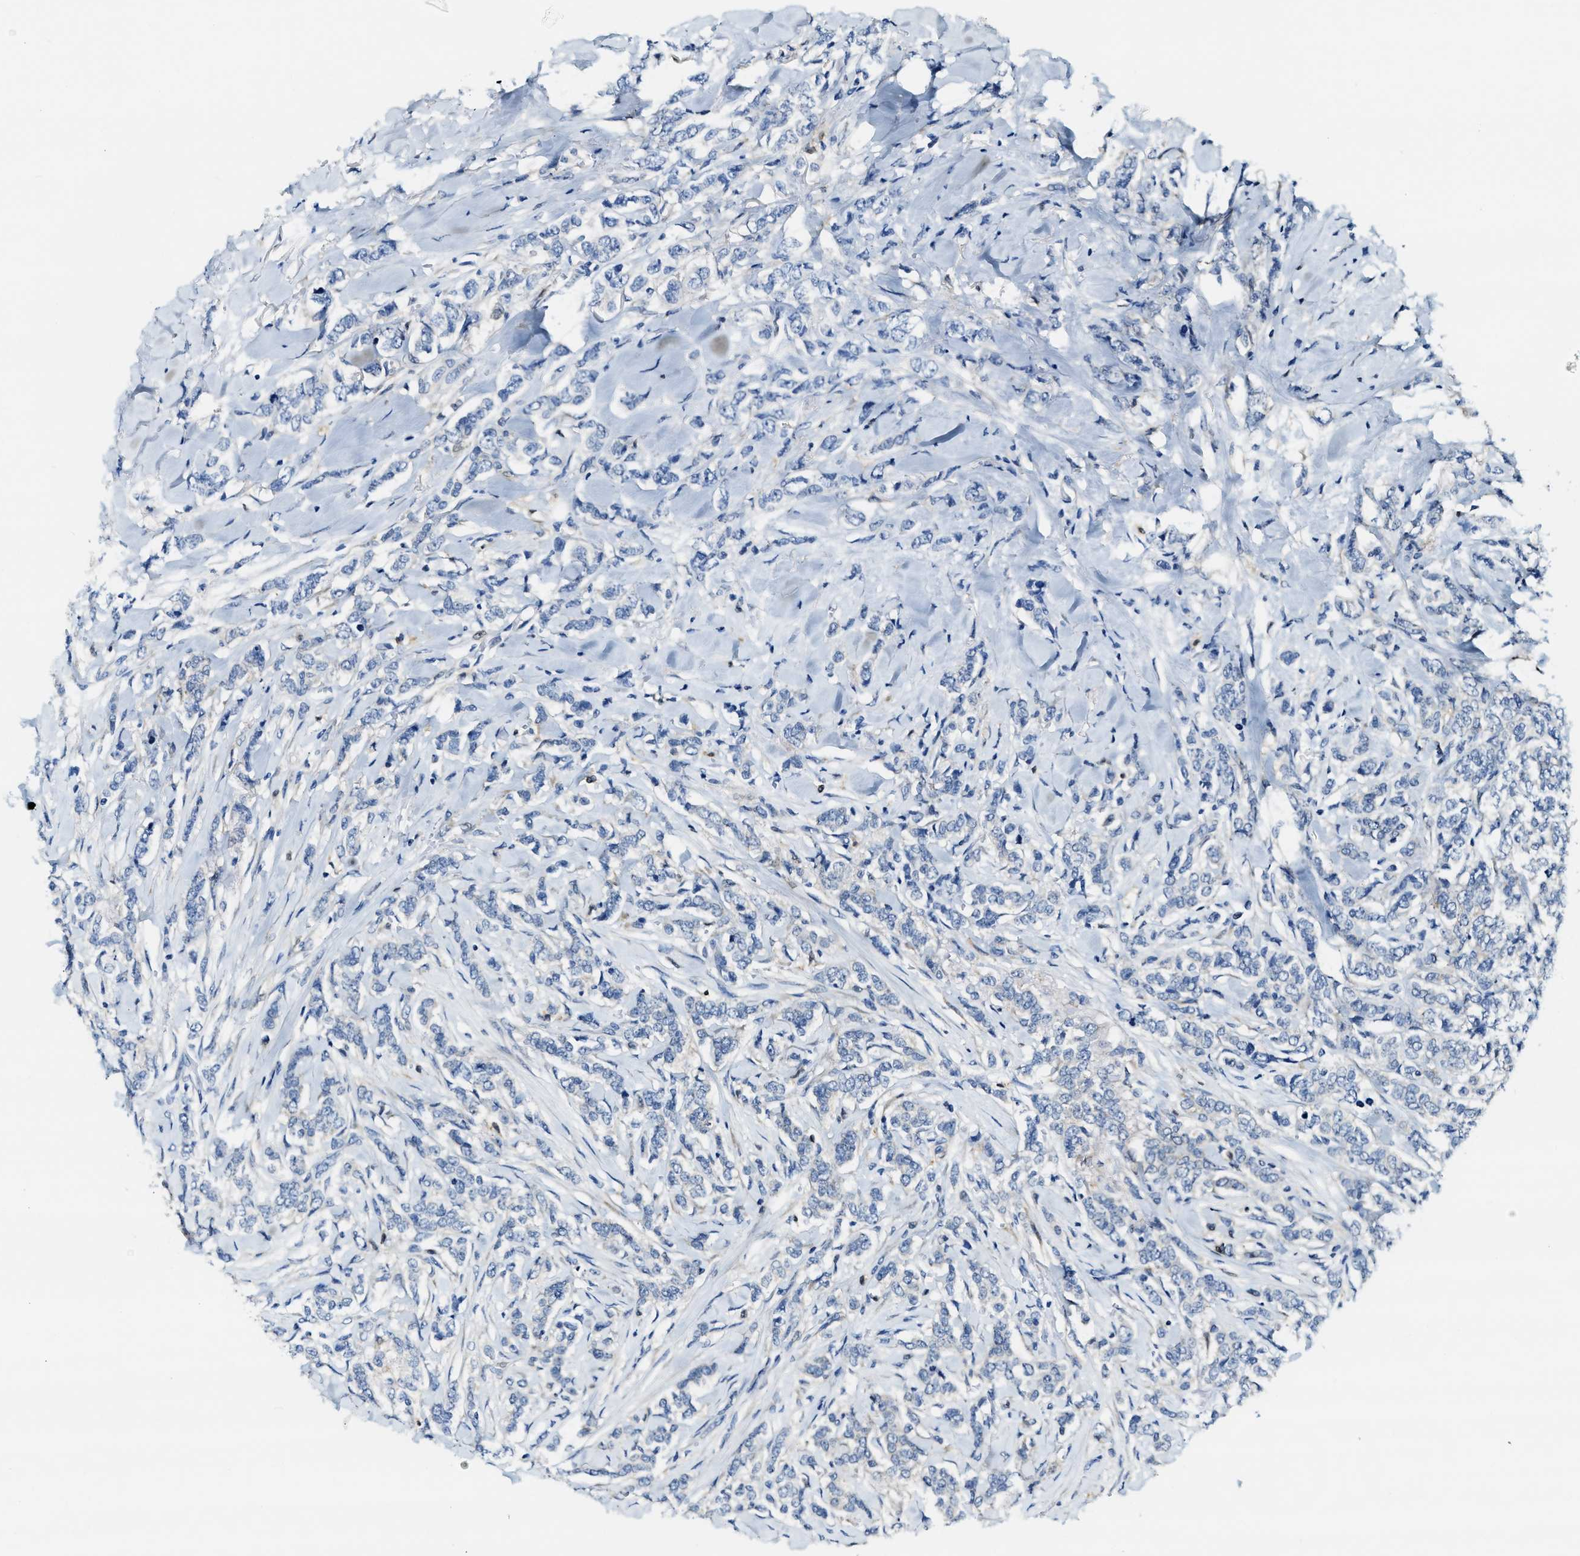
{"staining": {"intensity": "negative", "quantity": "none", "location": "none"}, "tissue": "breast cancer", "cell_type": "Tumor cells", "image_type": "cancer", "snomed": [{"axis": "morphology", "description": "Lobular carcinoma"}, {"axis": "topography", "description": "Skin"}, {"axis": "topography", "description": "Breast"}], "caption": "A micrograph of human breast cancer is negative for staining in tumor cells.", "gene": "EIF2AK2", "patient": {"sex": "female", "age": 46}}